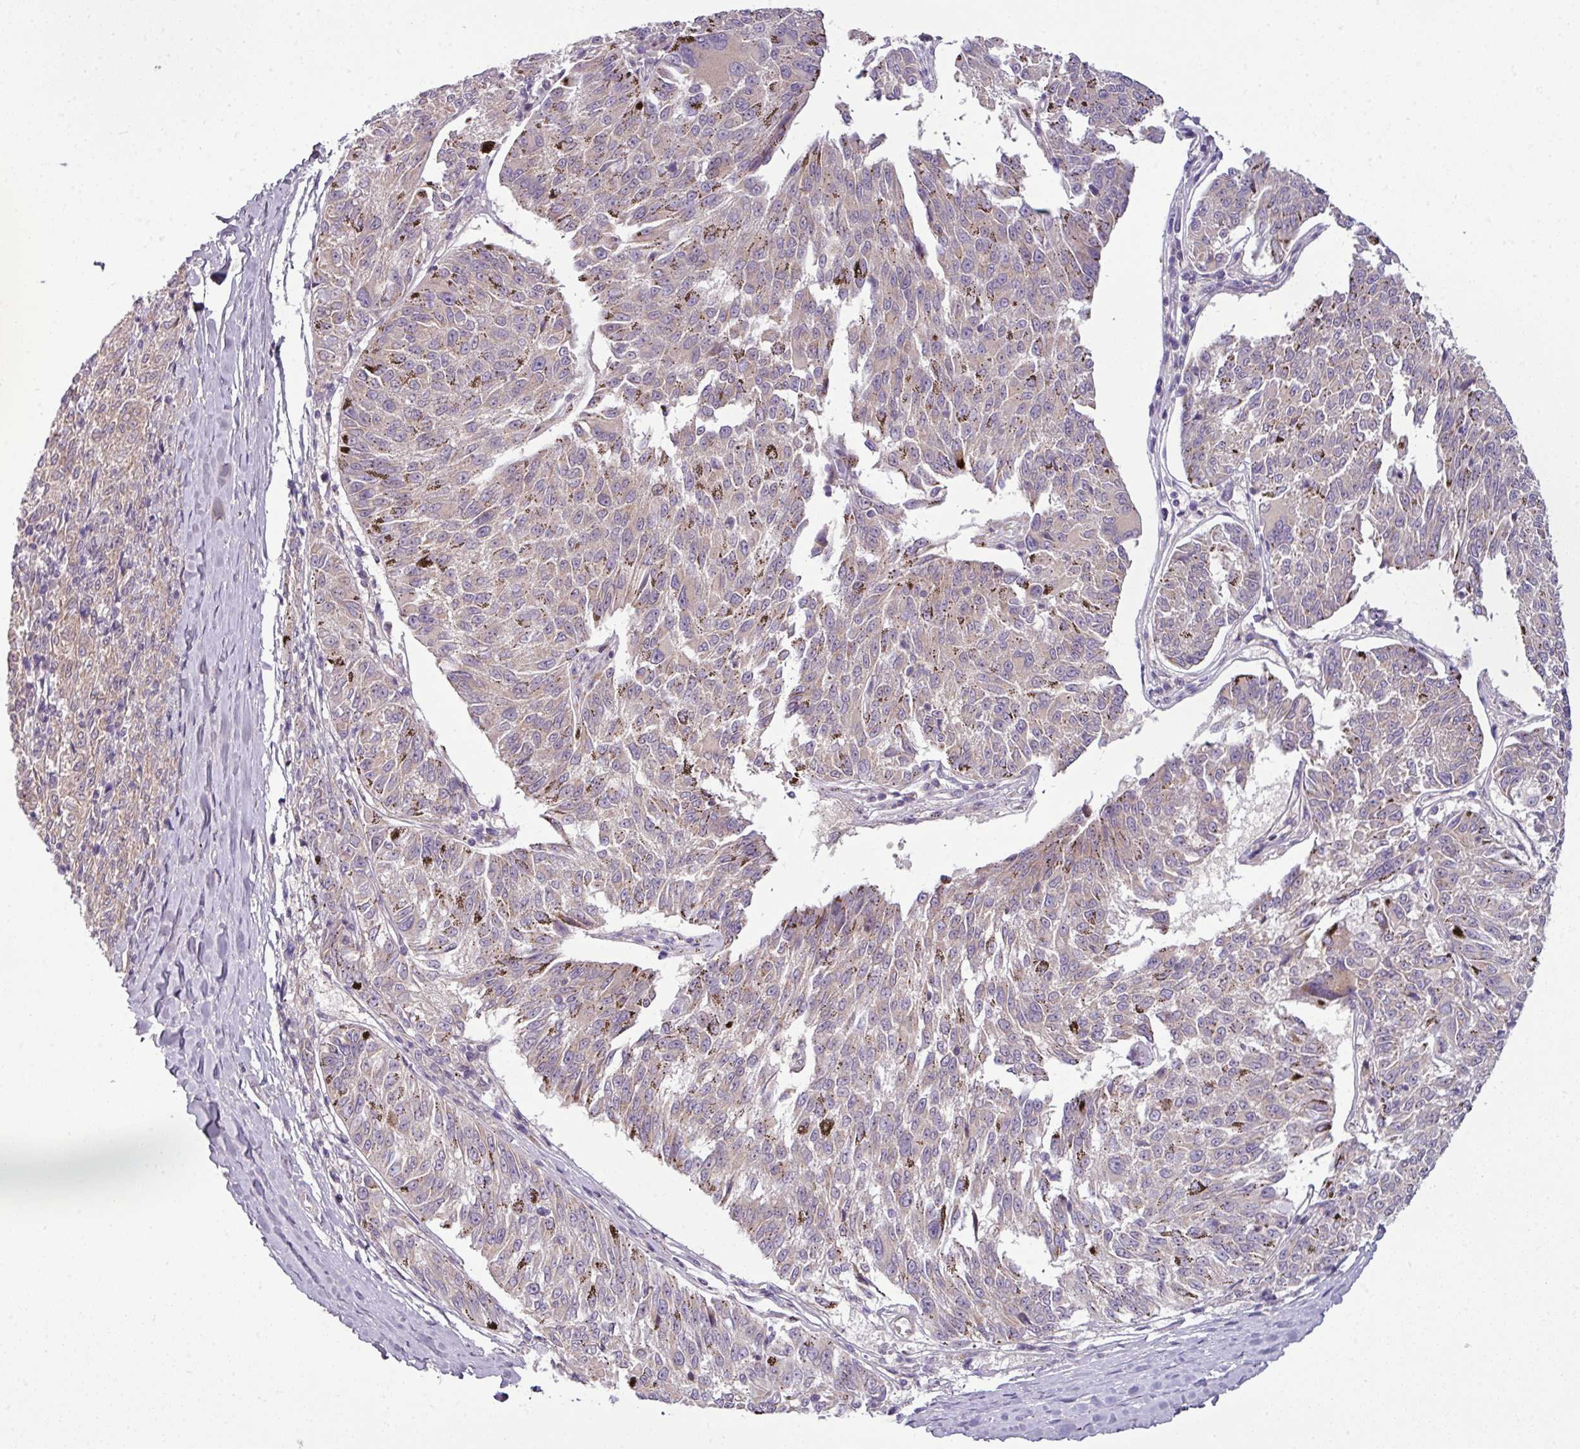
{"staining": {"intensity": "weak", "quantity": "<25%", "location": "cytoplasmic/membranous"}, "tissue": "melanoma", "cell_type": "Tumor cells", "image_type": "cancer", "snomed": [{"axis": "morphology", "description": "Malignant melanoma, NOS"}, {"axis": "topography", "description": "Skin"}], "caption": "This is a histopathology image of IHC staining of malignant melanoma, which shows no positivity in tumor cells. (IHC, brightfield microscopy, high magnification).", "gene": "DERPC", "patient": {"sex": "female", "age": 72}}